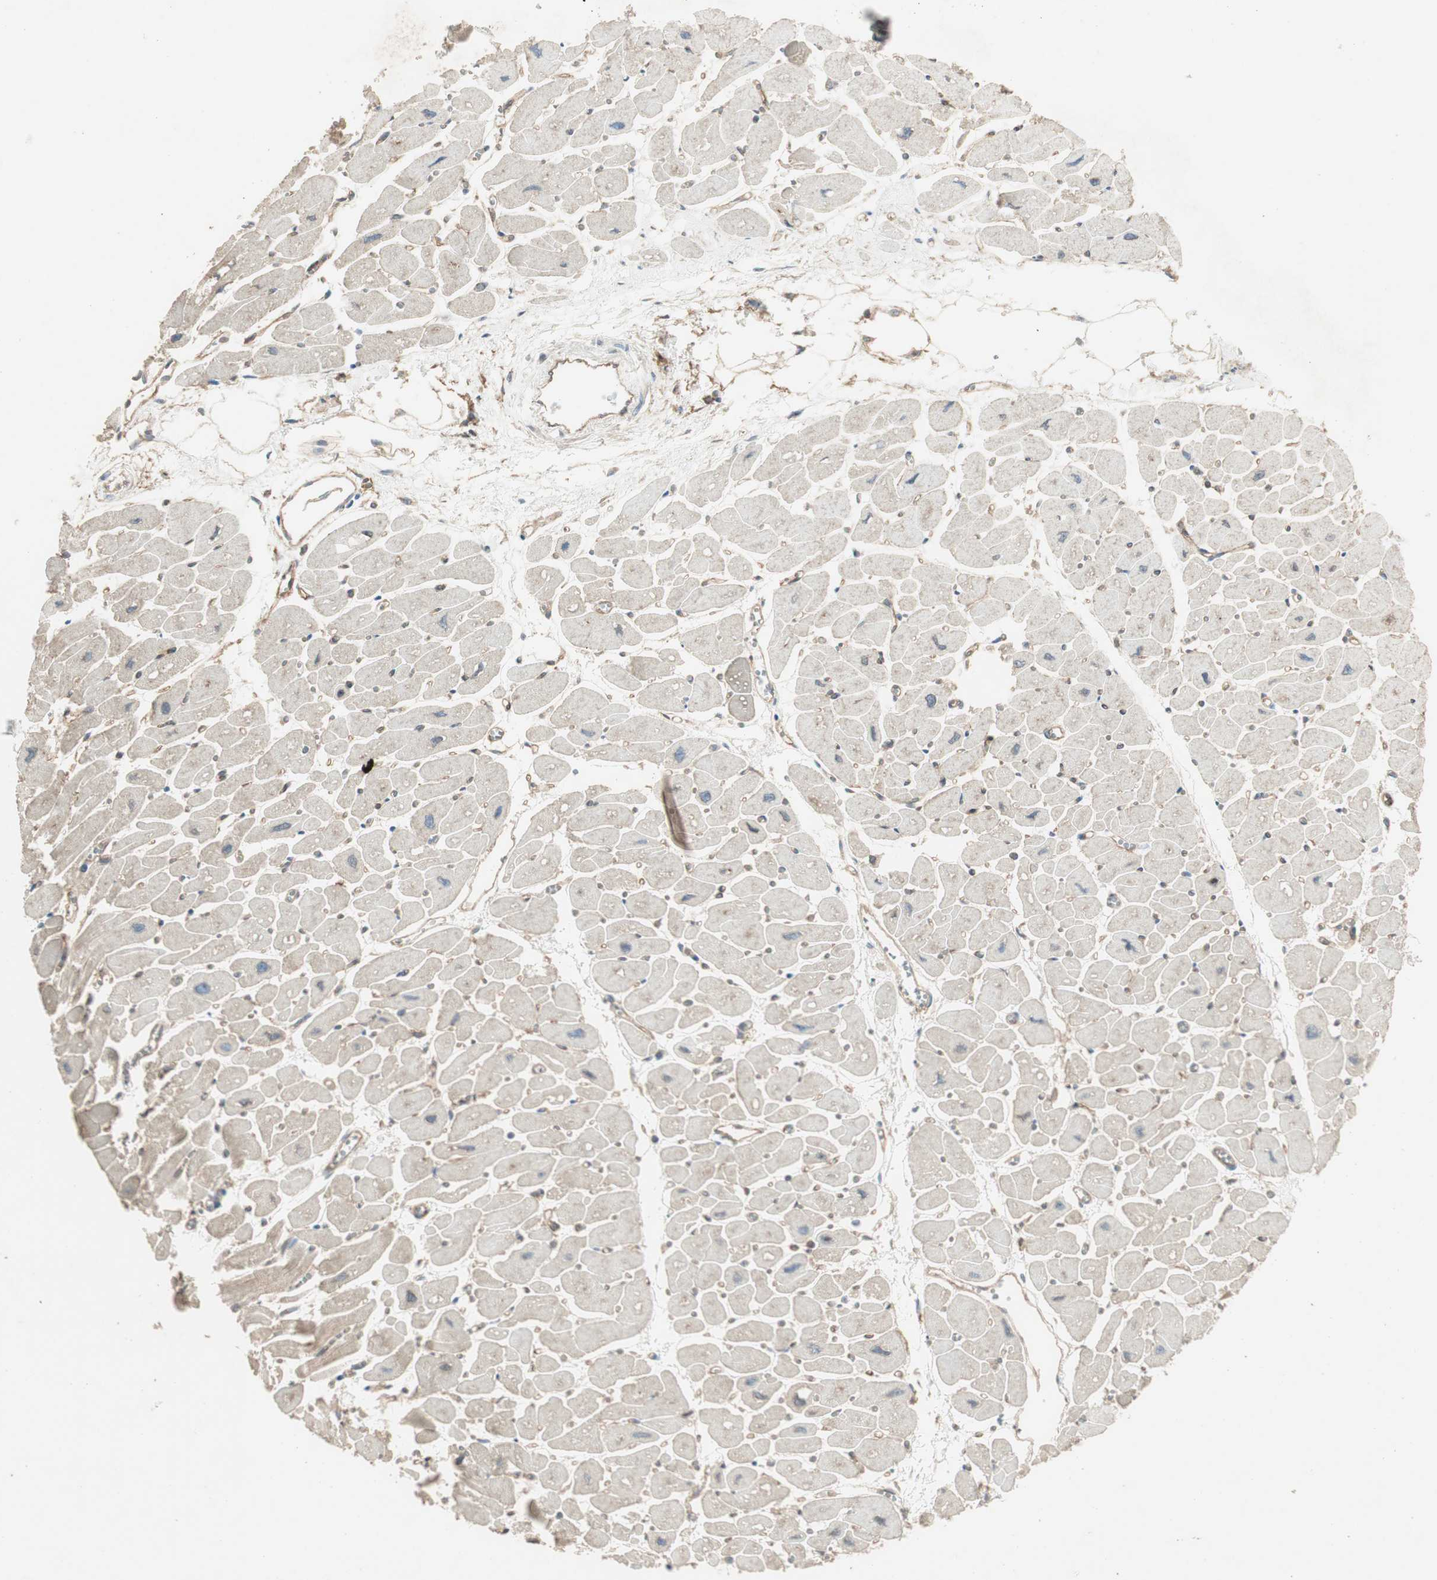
{"staining": {"intensity": "weak", "quantity": "<25%", "location": "cytoplasmic/membranous"}, "tissue": "heart muscle", "cell_type": "Cardiomyocytes", "image_type": "normal", "snomed": [{"axis": "morphology", "description": "Normal tissue, NOS"}, {"axis": "topography", "description": "Heart"}], "caption": "Immunohistochemical staining of unremarkable heart muscle exhibits no significant staining in cardiomyocytes. The staining is performed using DAB (3,3'-diaminobenzidine) brown chromogen with nuclei counter-stained in using hematoxylin.", "gene": "BTN3A3", "patient": {"sex": "female", "age": 54}}